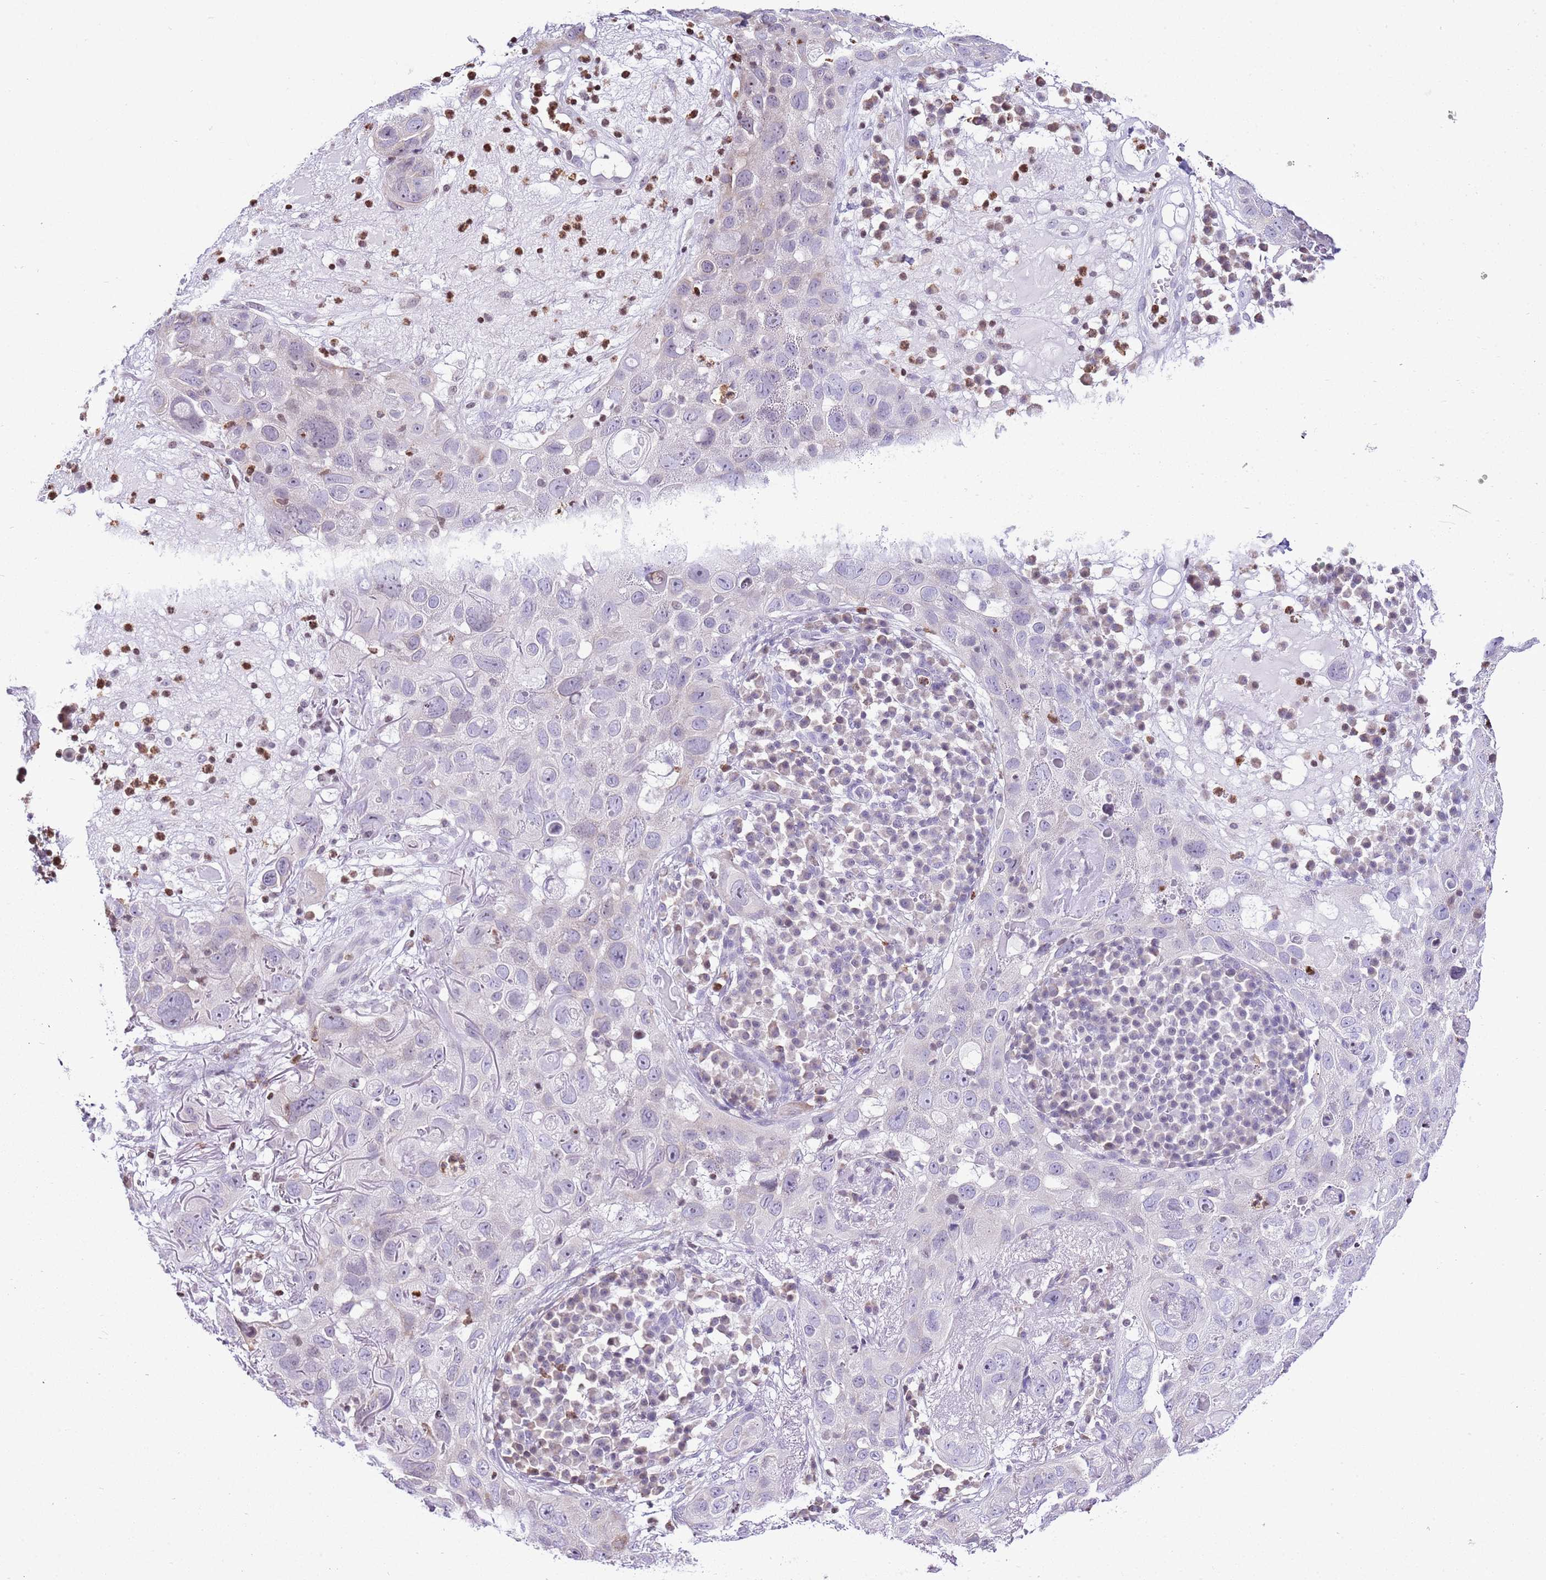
{"staining": {"intensity": "negative", "quantity": "none", "location": "none"}, "tissue": "skin cancer", "cell_type": "Tumor cells", "image_type": "cancer", "snomed": [{"axis": "morphology", "description": "Squamous cell carcinoma in situ, NOS"}, {"axis": "morphology", "description": "Squamous cell carcinoma, NOS"}, {"axis": "topography", "description": "Skin"}], "caption": "Immunohistochemical staining of skin squamous cell carcinoma displays no significant positivity in tumor cells.", "gene": "PRR15", "patient": {"sex": "male", "age": 93}}